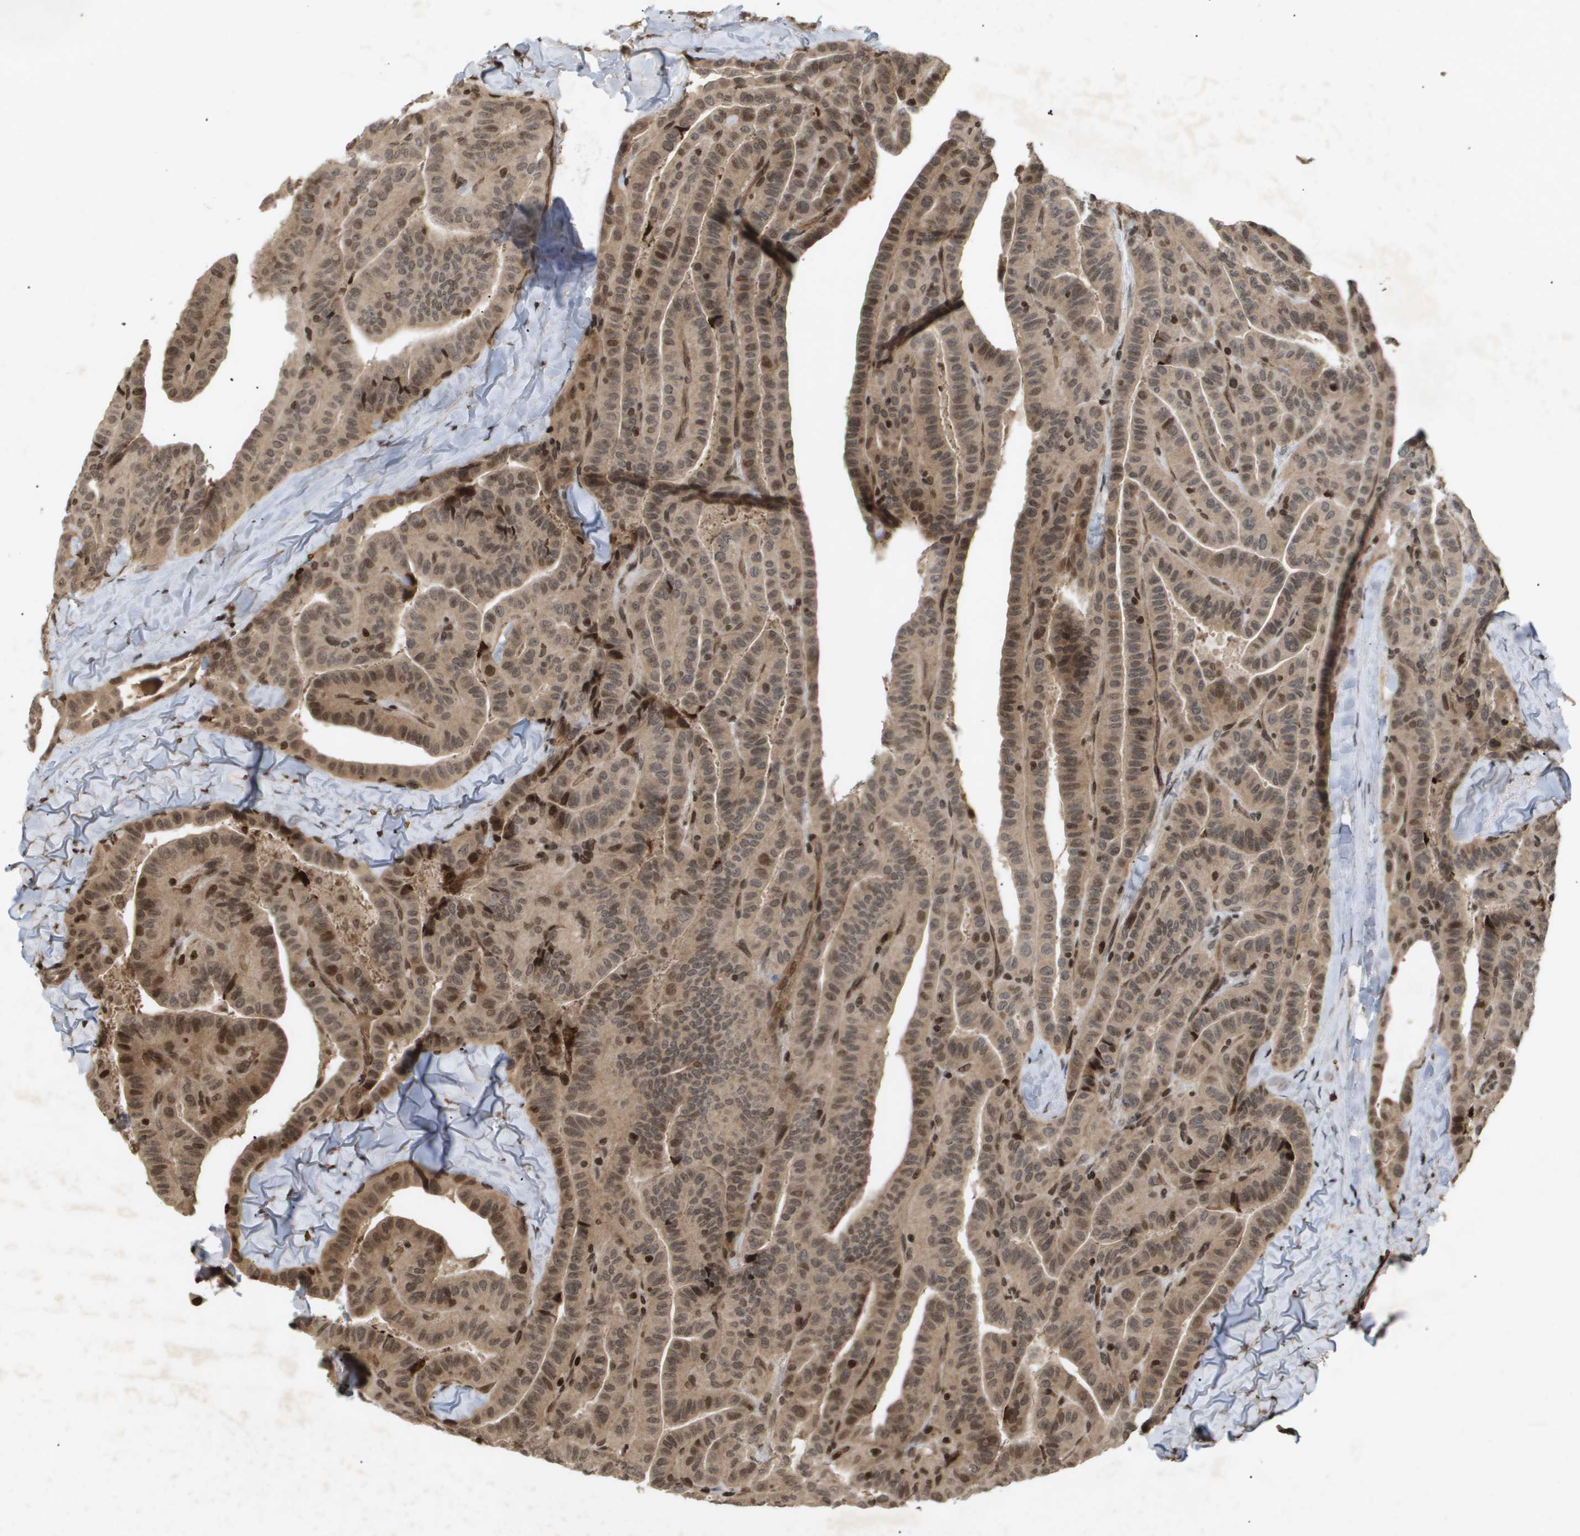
{"staining": {"intensity": "moderate", "quantity": ">75%", "location": "cytoplasmic/membranous,nuclear"}, "tissue": "thyroid cancer", "cell_type": "Tumor cells", "image_type": "cancer", "snomed": [{"axis": "morphology", "description": "Papillary adenocarcinoma, NOS"}, {"axis": "topography", "description": "Thyroid gland"}], "caption": "Immunohistochemistry (IHC) histopathology image of thyroid papillary adenocarcinoma stained for a protein (brown), which demonstrates medium levels of moderate cytoplasmic/membranous and nuclear expression in approximately >75% of tumor cells.", "gene": "HSPA6", "patient": {"sex": "male", "age": 77}}